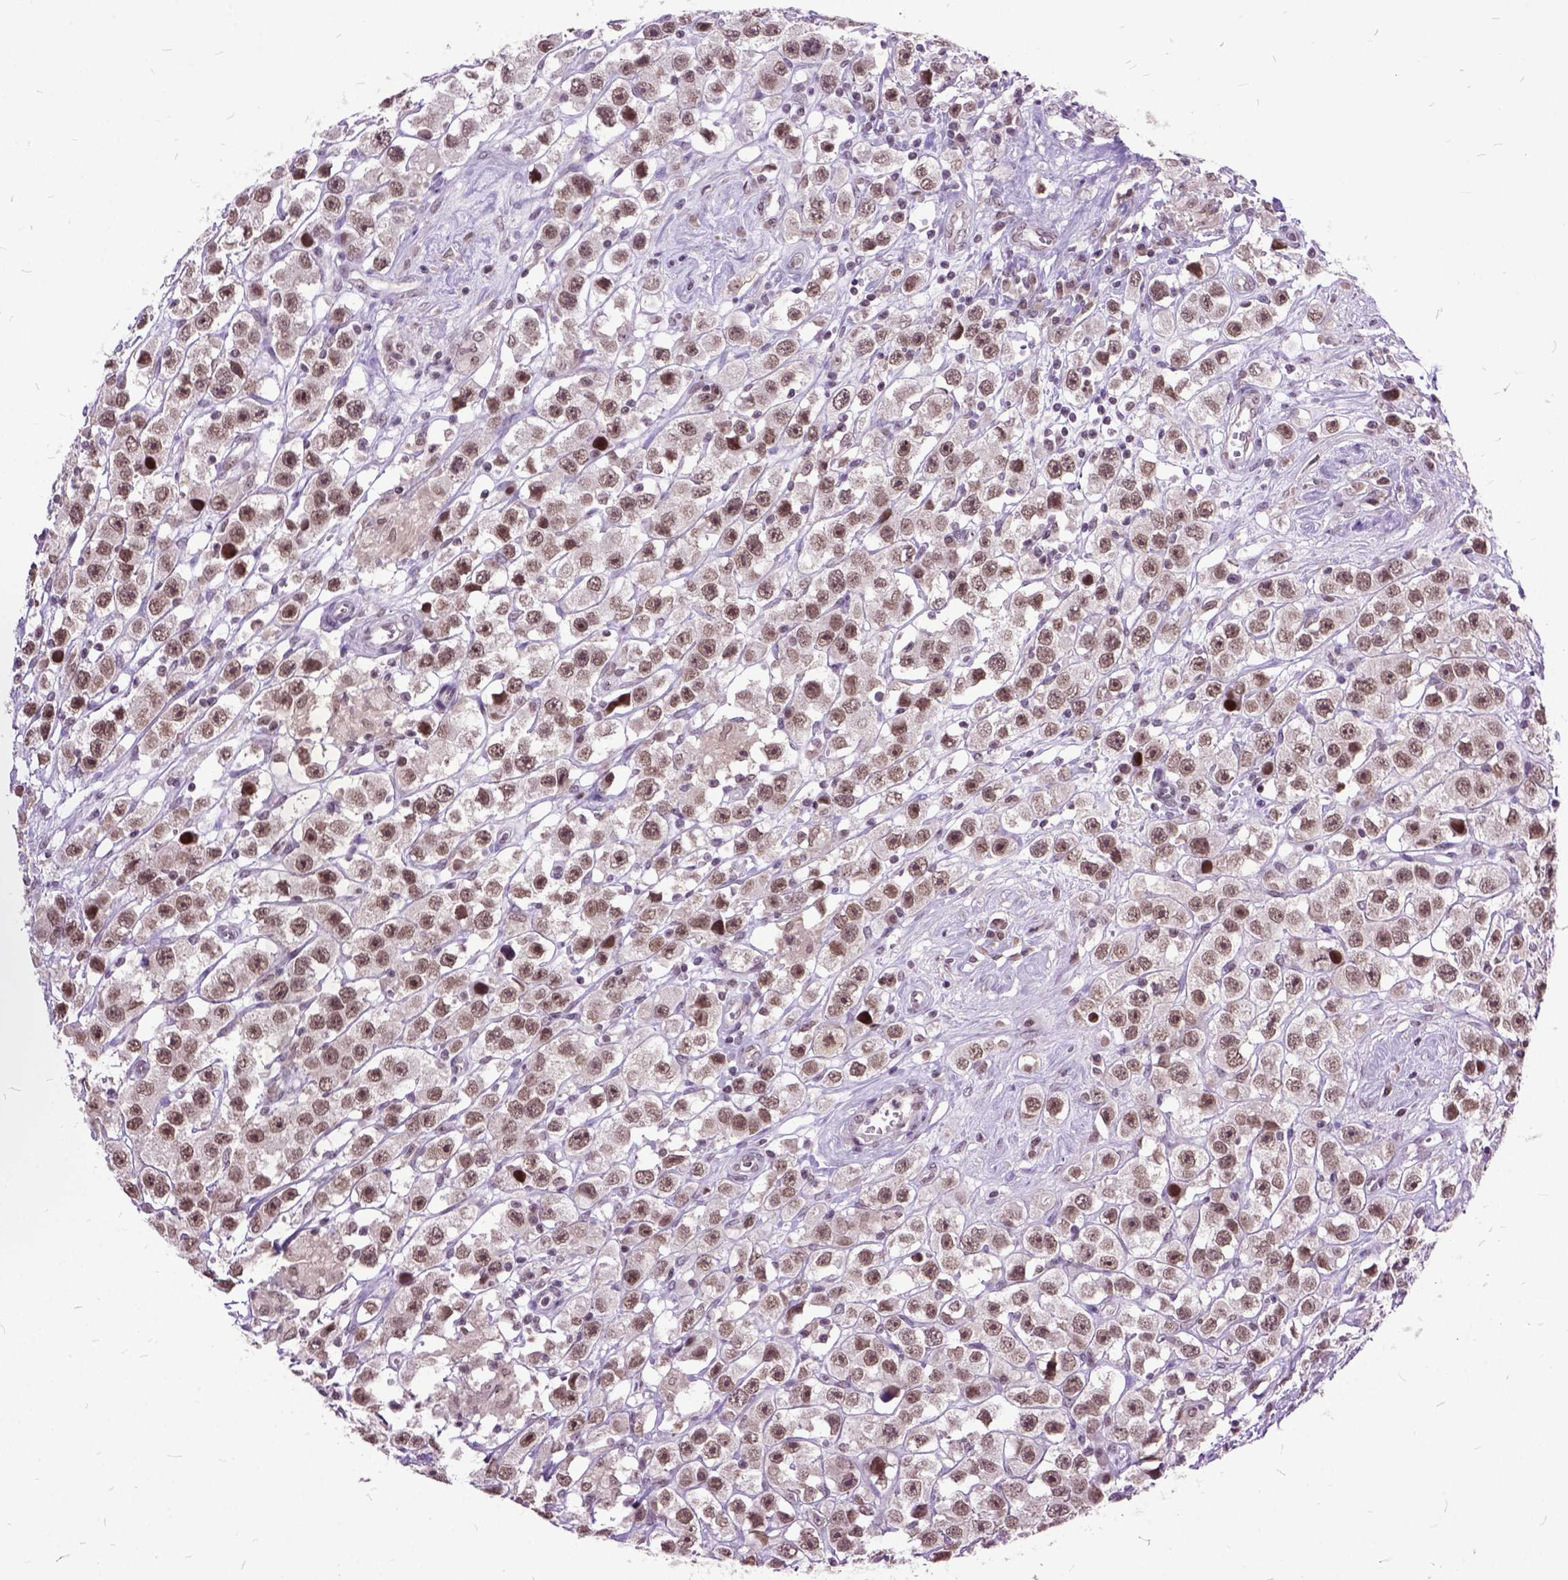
{"staining": {"intensity": "moderate", "quantity": ">75%", "location": "nuclear"}, "tissue": "testis cancer", "cell_type": "Tumor cells", "image_type": "cancer", "snomed": [{"axis": "morphology", "description": "Seminoma, NOS"}, {"axis": "topography", "description": "Testis"}], "caption": "This micrograph exhibits testis cancer (seminoma) stained with IHC to label a protein in brown. The nuclear of tumor cells show moderate positivity for the protein. Nuclei are counter-stained blue.", "gene": "ORC5", "patient": {"sex": "male", "age": 45}}